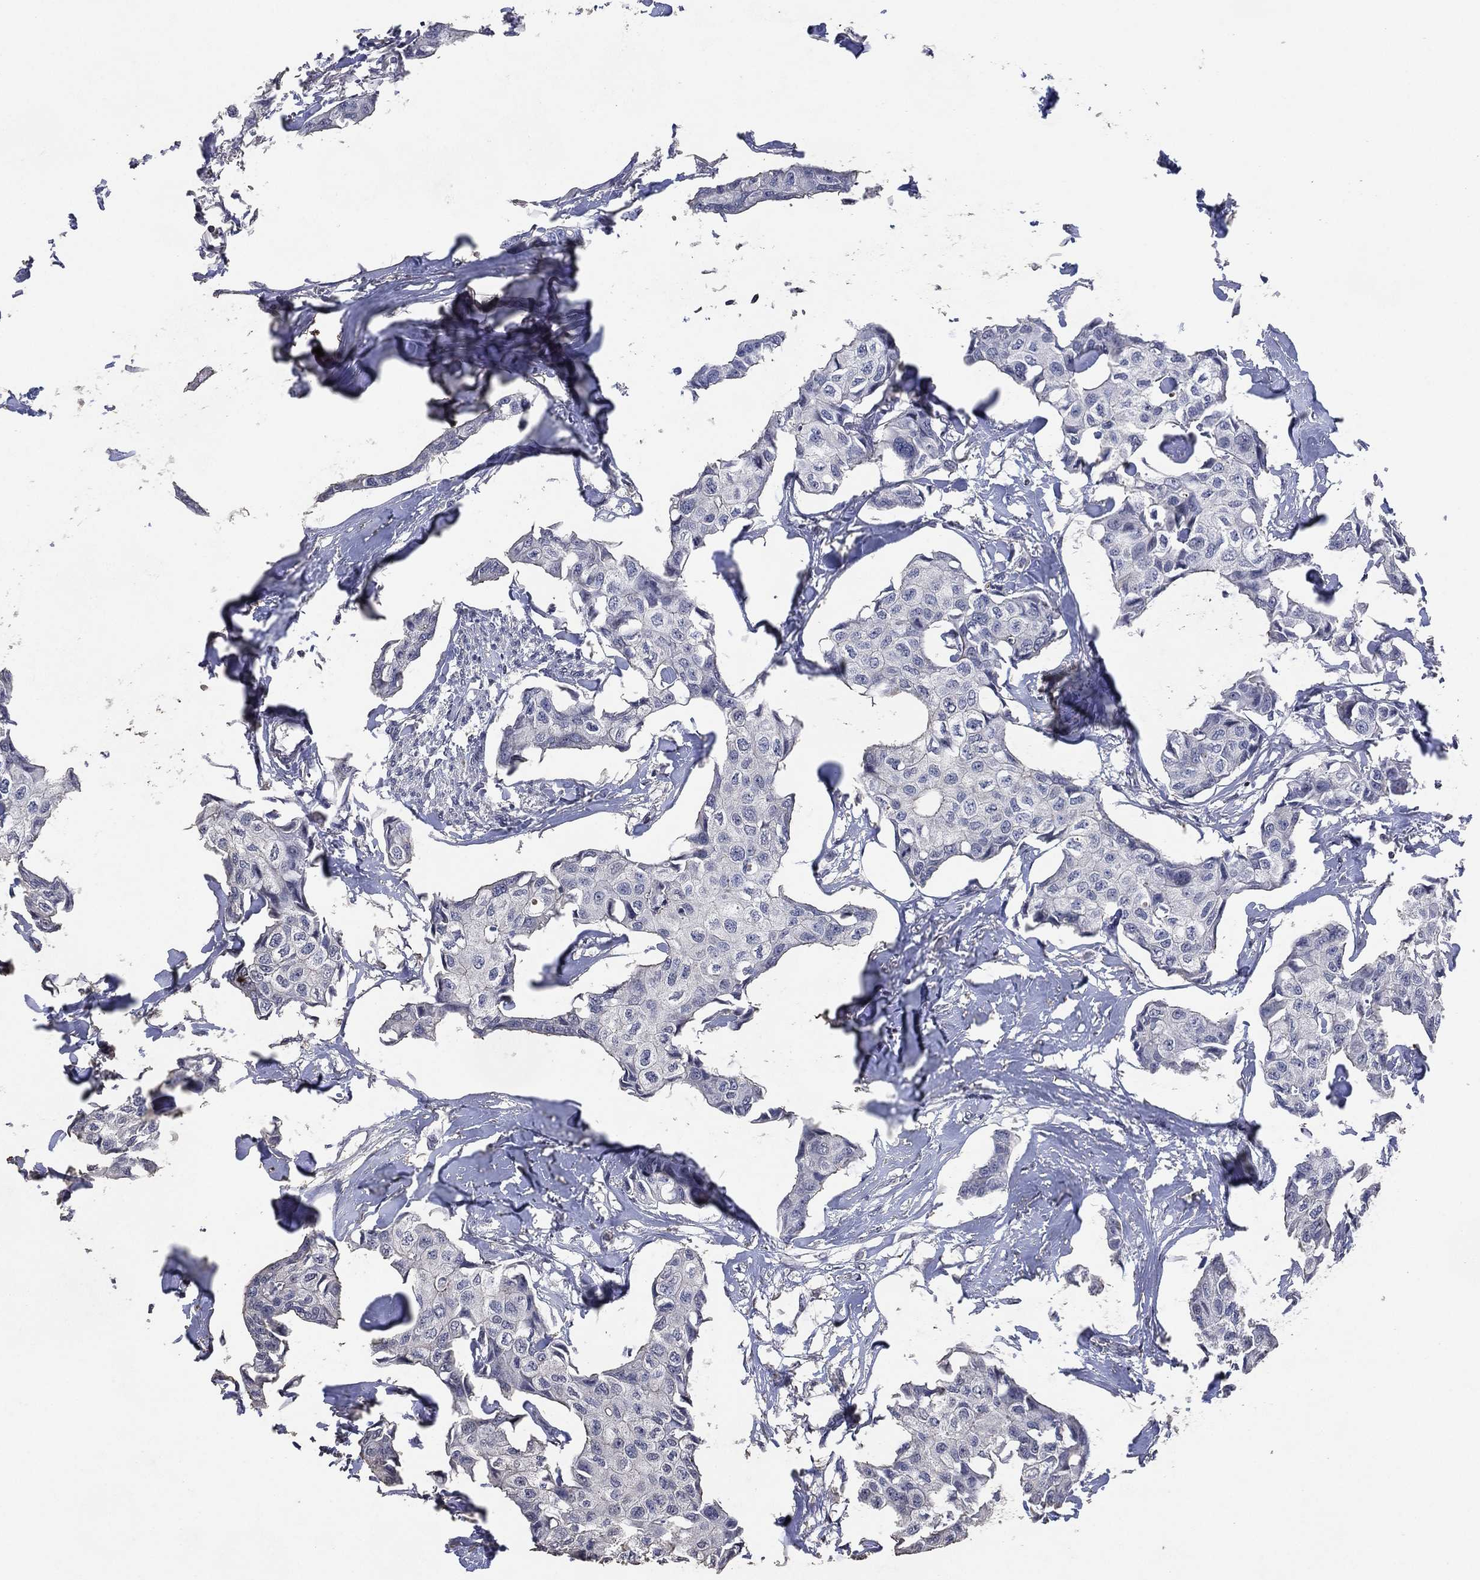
{"staining": {"intensity": "negative", "quantity": "none", "location": "none"}, "tissue": "breast cancer", "cell_type": "Tumor cells", "image_type": "cancer", "snomed": [{"axis": "morphology", "description": "Duct carcinoma"}, {"axis": "topography", "description": "Breast"}], "caption": "High power microscopy histopathology image of an IHC micrograph of breast cancer, revealing no significant positivity in tumor cells.", "gene": "ADPRHL1", "patient": {"sex": "female", "age": 80}}